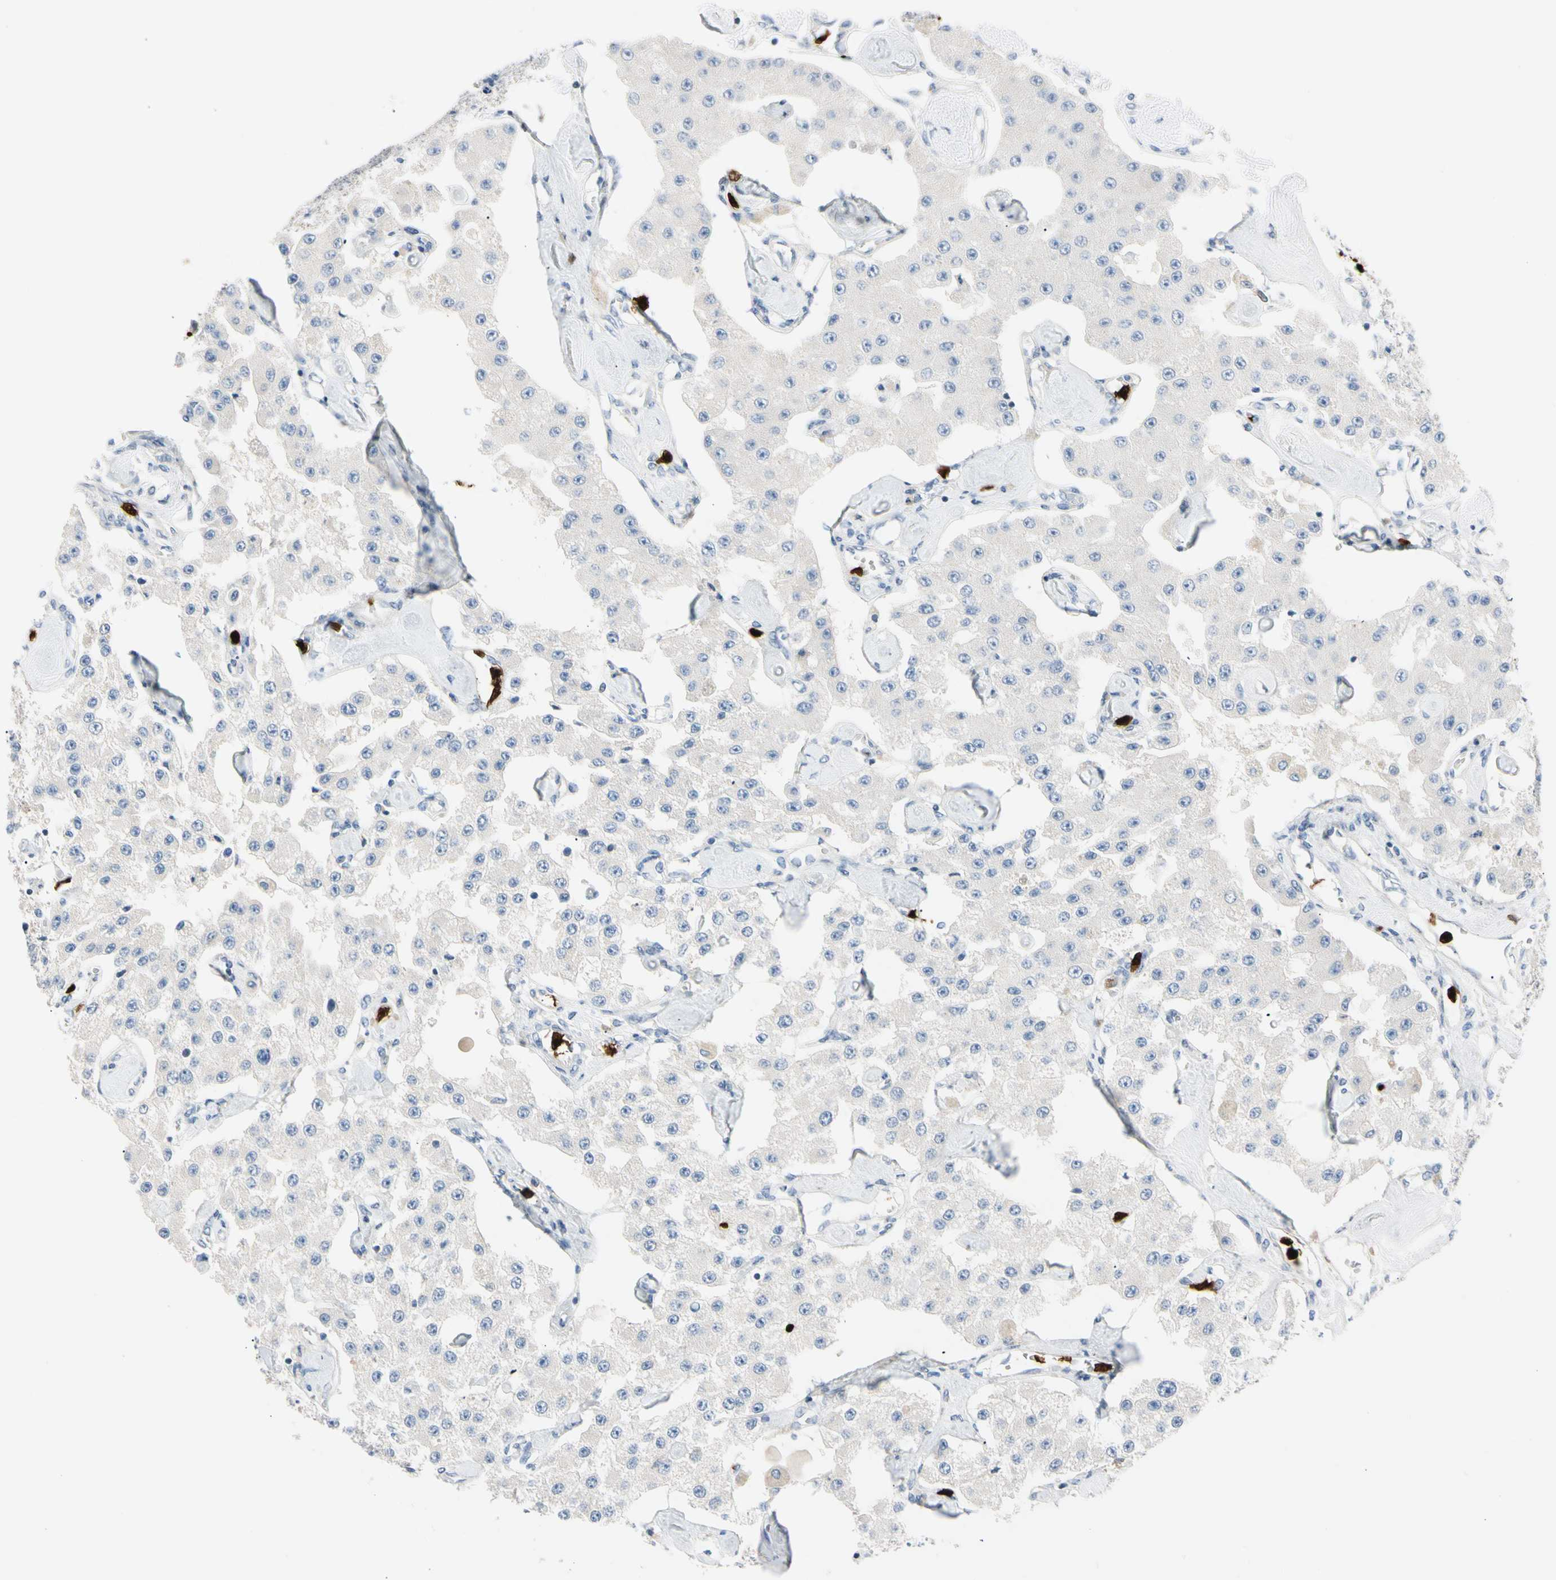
{"staining": {"intensity": "negative", "quantity": "none", "location": "none"}, "tissue": "carcinoid", "cell_type": "Tumor cells", "image_type": "cancer", "snomed": [{"axis": "morphology", "description": "Carcinoid, malignant, NOS"}, {"axis": "topography", "description": "Pancreas"}], "caption": "Immunohistochemistry of human carcinoid exhibits no positivity in tumor cells.", "gene": "TRAF5", "patient": {"sex": "male", "age": 41}}